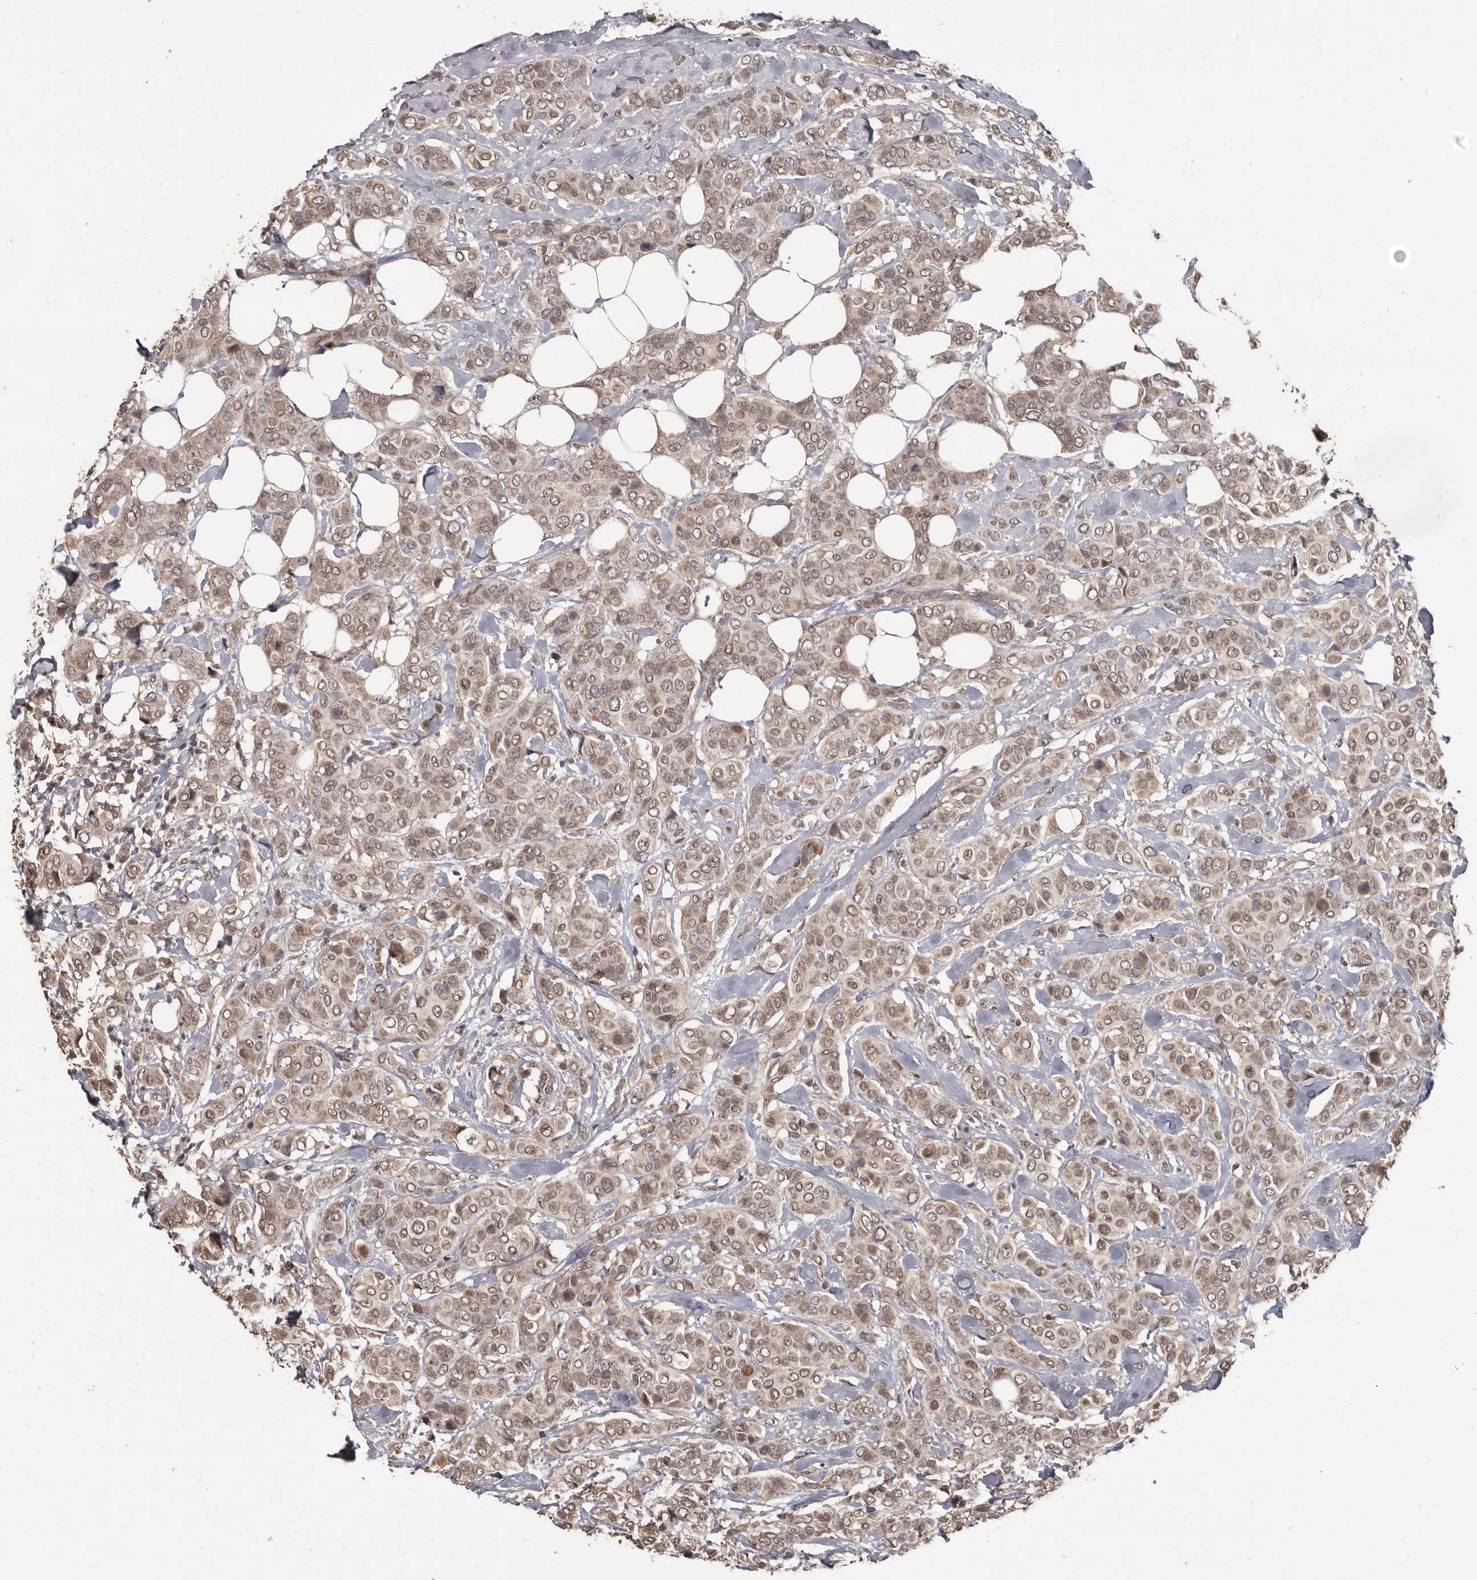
{"staining": {"intensity": "moderate", "quantity": ">75%", "location": "cytoplasmic/membranous,nuclear"}, "tissue": "breast cancer", "cell_type": "Tumor cells", "image_type": "cancer", "snomed": [{"axis": "morphology", "description": "Lobular carcinoma"}, {"axis": "topography", "description": "Breast"}], "caption": "This is an image of IHC staining of lobular carcinoma (breast), which shows moderate expression in the cytoplasmic/membranous and nuclear of tumor cells.", "gene": "ZFP14", "patient": {"sex": "female", "age": 51}}